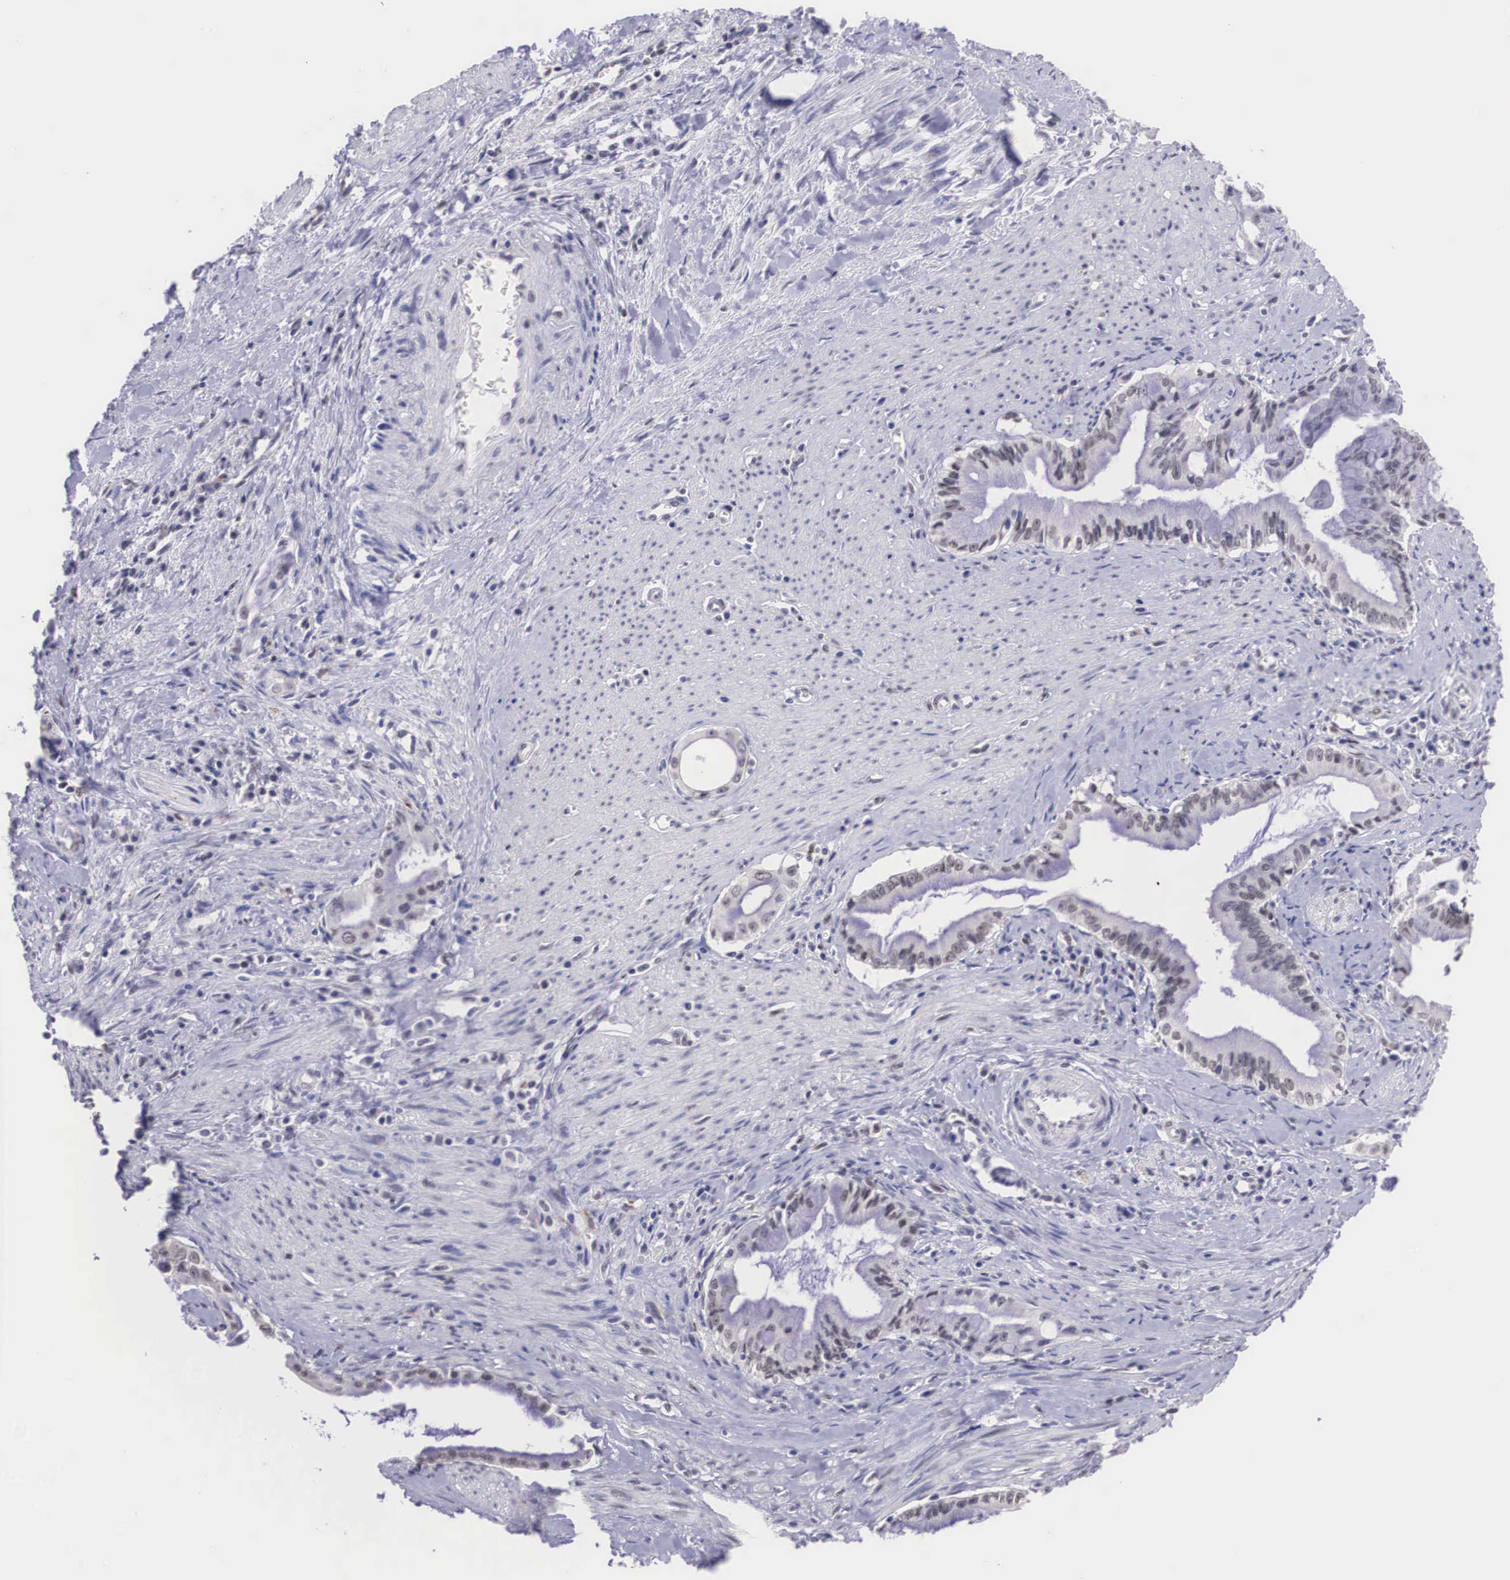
{"staining": {"intensity": "weak", "quantity": "25%-75%", "location": "nuclear"}, "tissue": "pancreatic cancer", "cell_type": "Tumor cells", "image_type": "cancer", "snomed": [{"axis": "morphology", "description": "Adenocarcinoma, NOS"}, {"axis": "topography", "description": "Pancreas"}], "caption": "Tumor cells show low levels of weak nuclear positivity in approximately 25%-75% of cells in human pancreatic adenocarcinoma.", "gene": "ETV6", "patient": {"sex": "male", "age": 59}}